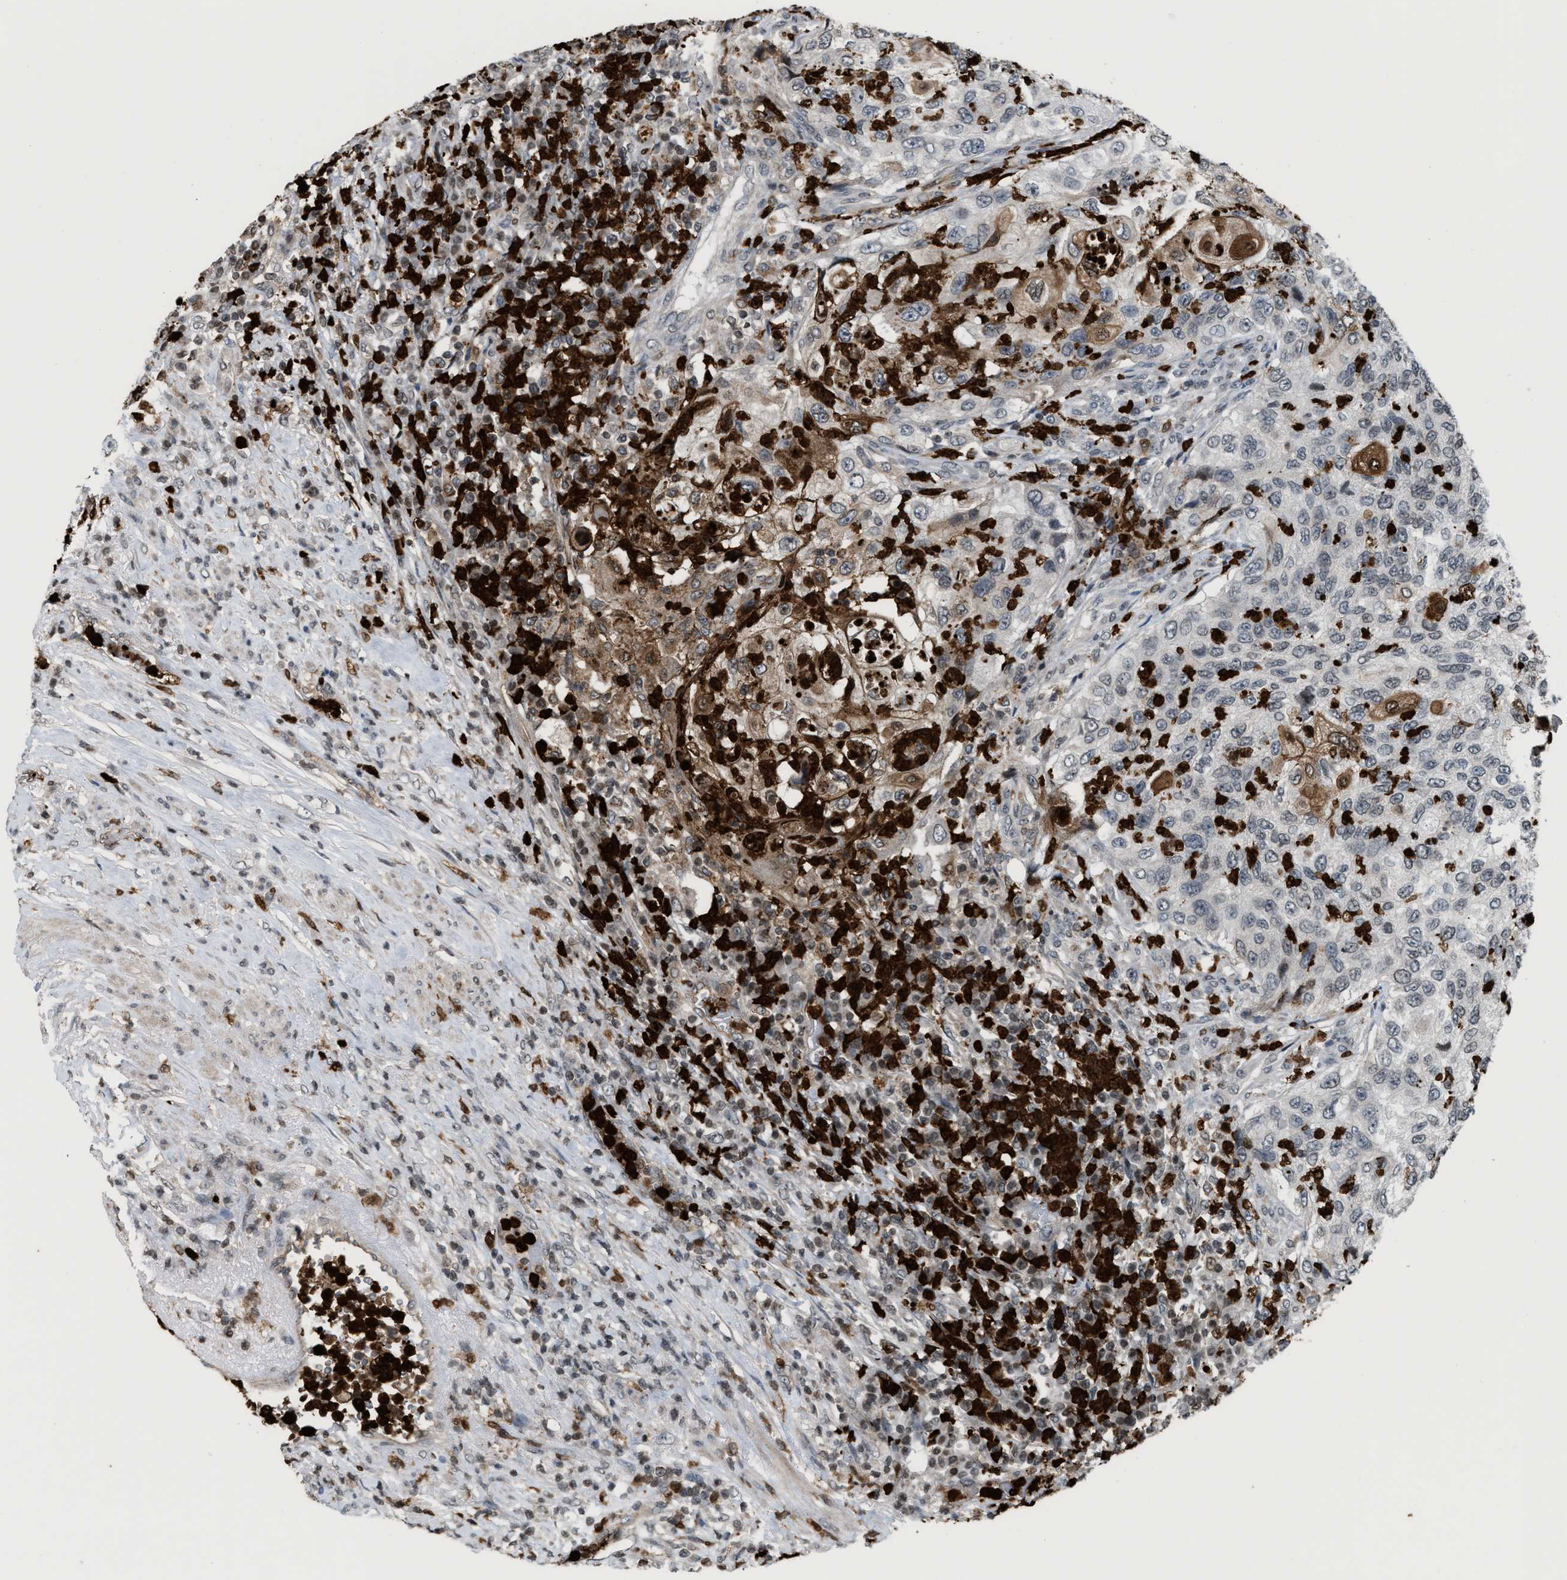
{"staining": {"intensity": "weak", "quantity": "<25%", "location": "cytoplasmic/membranous"}, "tissue": "urothelial cancer", "cell_type": "Tumor cells", "image_type": "cancer", "snomed": [{"axis": "morphology", "description": "Urothelial carcinoma, High grade"}, {"axis": "topography", "description": "Urinary bladder"}], "caption": "A high-resolution photomicrograph shows immunohistochemistry (IHC) staining of urothelial cancer, which demonstrates no significant positivity in tumor cells.", "gene": "PRUNE2", "patient": {"sex": "female", "age": 60}}